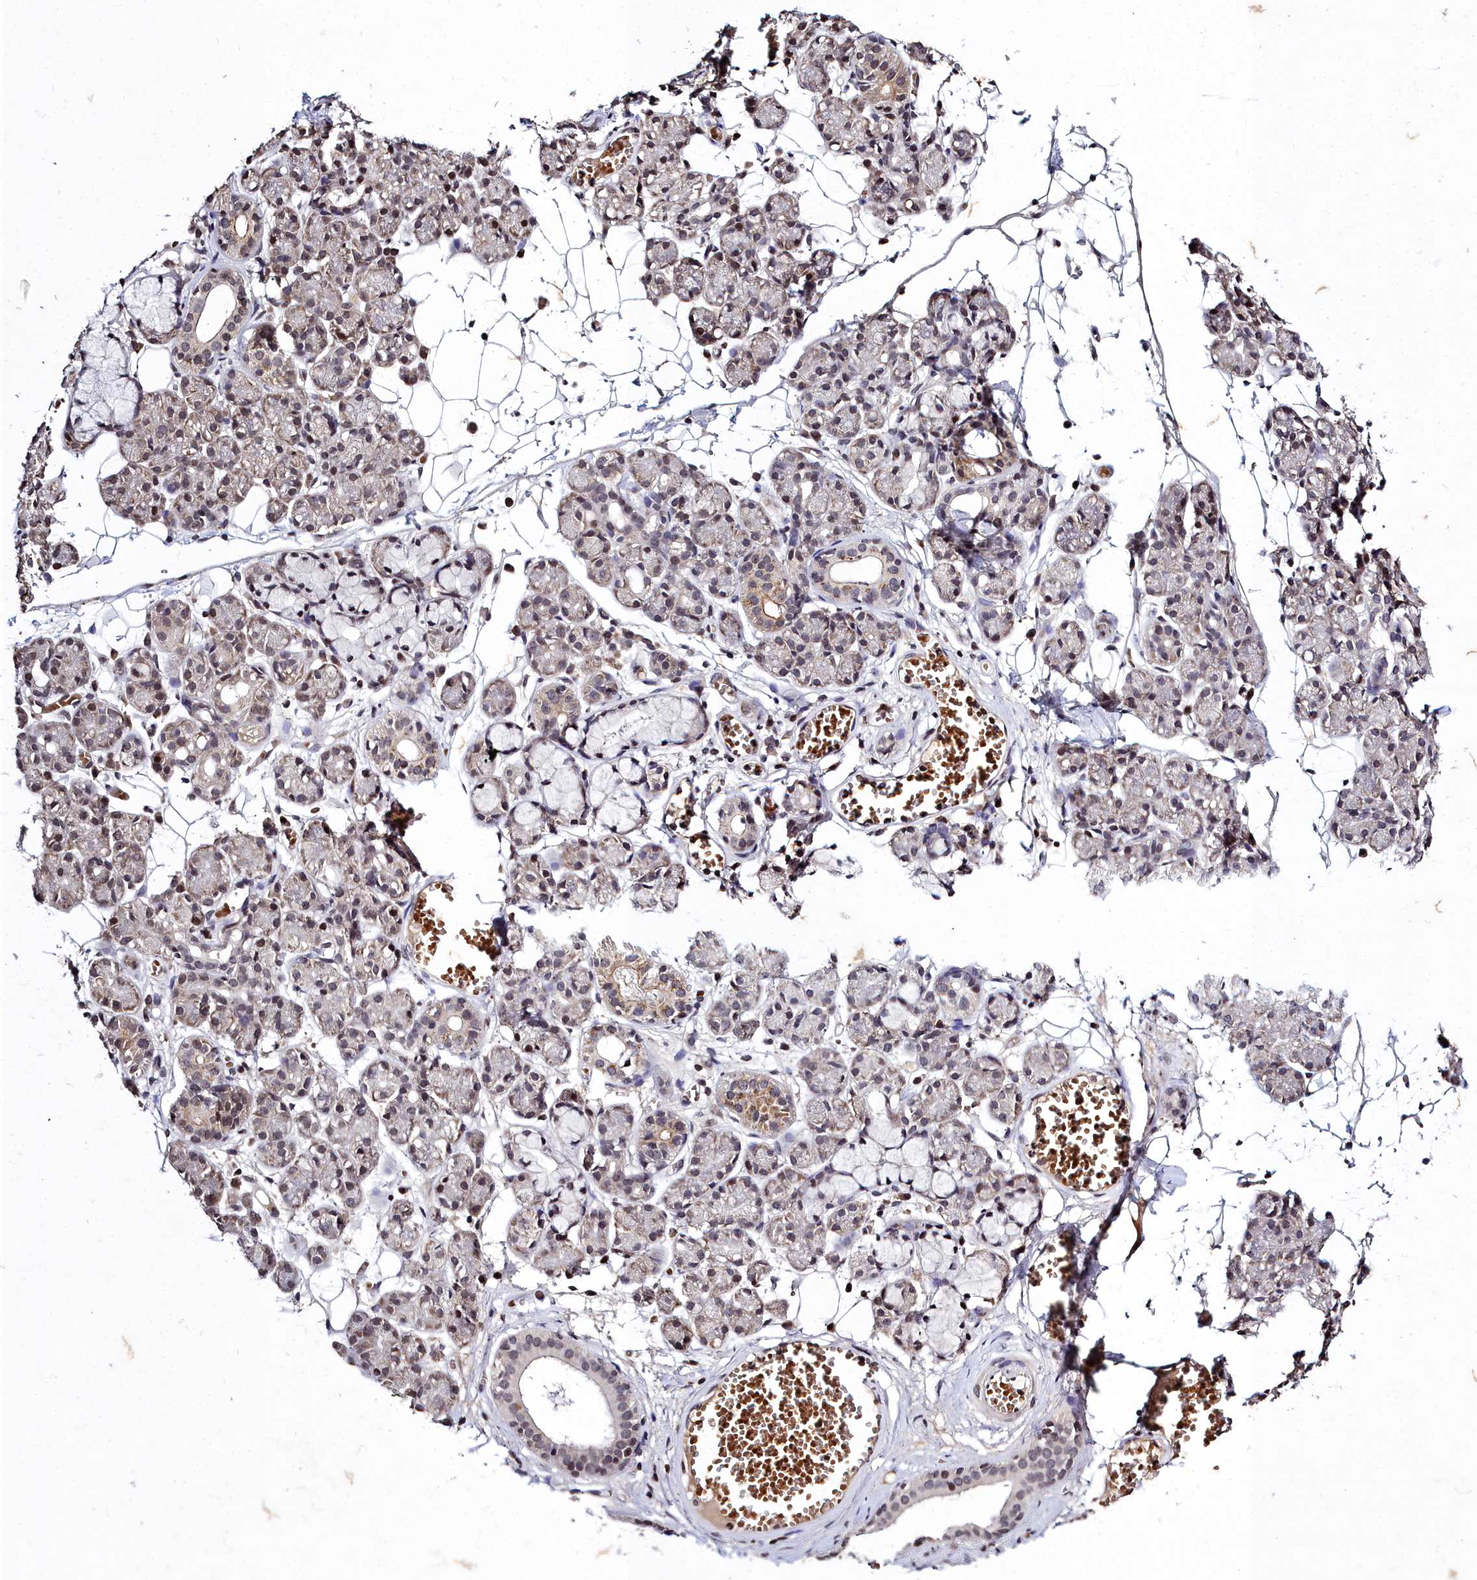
{"staining": {"intensity": "moderate", "quantity": "<25%", "location": "cytoplasmic/membranous,nuclear"}, "tissue": "salivary gland", "cell_type": "Glandular cells", "image_type": "normal", "snomed": [{"axis": "morphology", "description": "Normal tissue, NOS"}, {"axis": "topography", "description": "Salivary gland"}], "caption": "IHC of benign human salivary gland exhibits low levels of moderate cytoplasmic/membranous,nuclear positivity in about <25% of glandular cells.", "gene": "FZD4", "patient": {"sex": "male", "age": 63}}